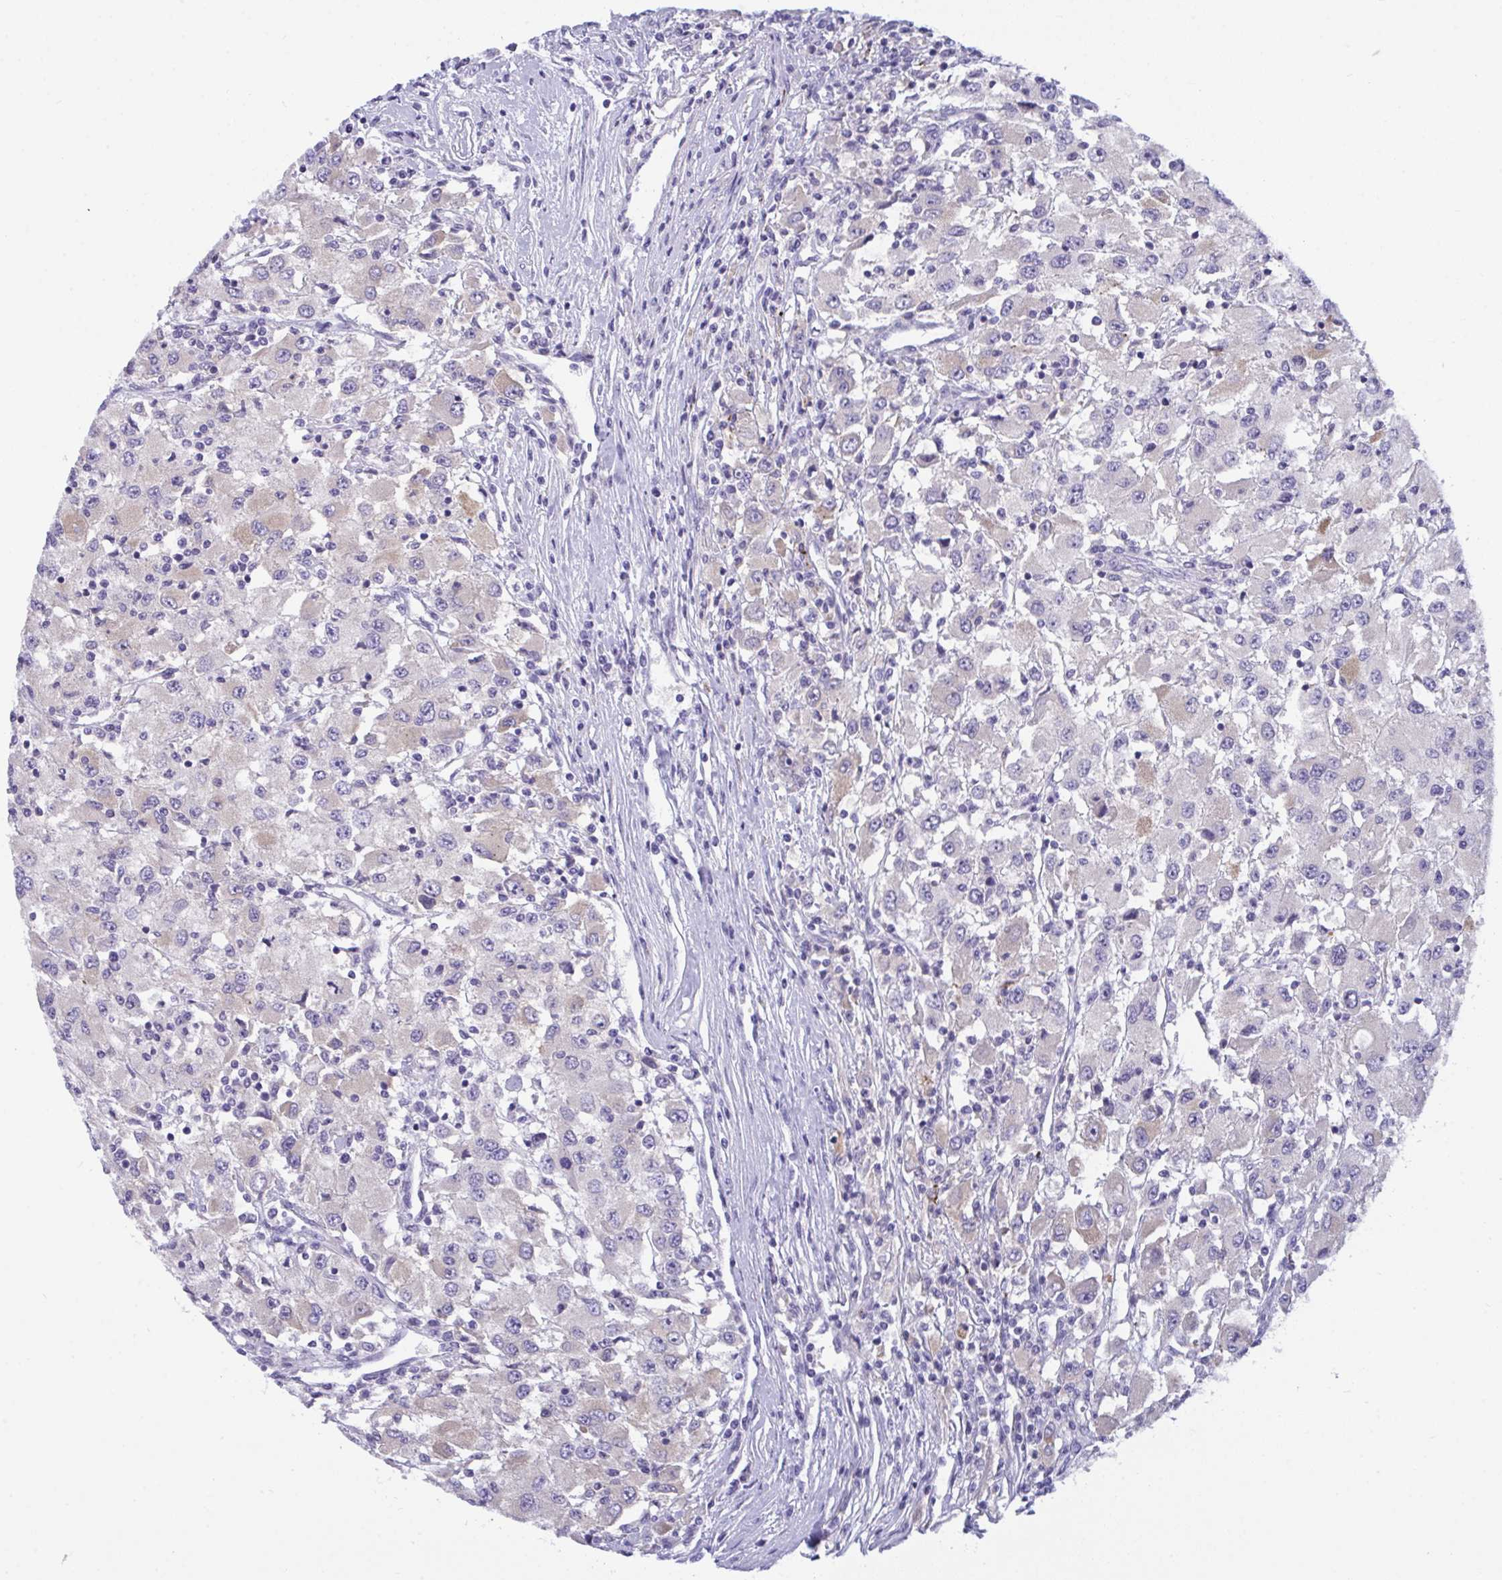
{"staining": {"intensity": "negative", "quantity": "none", "location": "none"}, "tissue": "renal cancer", "cell_type": "Tumor cells", "image_type": "cancer", "snomed": [{"axis": "morphology", "description": "Adenocarcinoma, NOS"}, {"axis": "topography", "description": "Kidney"}], "caption": "This is an immunohistochemistry (IHC) image of human adenocarcinoma (renal). There is no expression in tumor cells.", "gene": "SEMA6B", "patient": {"sex": "female", "age": 67}}